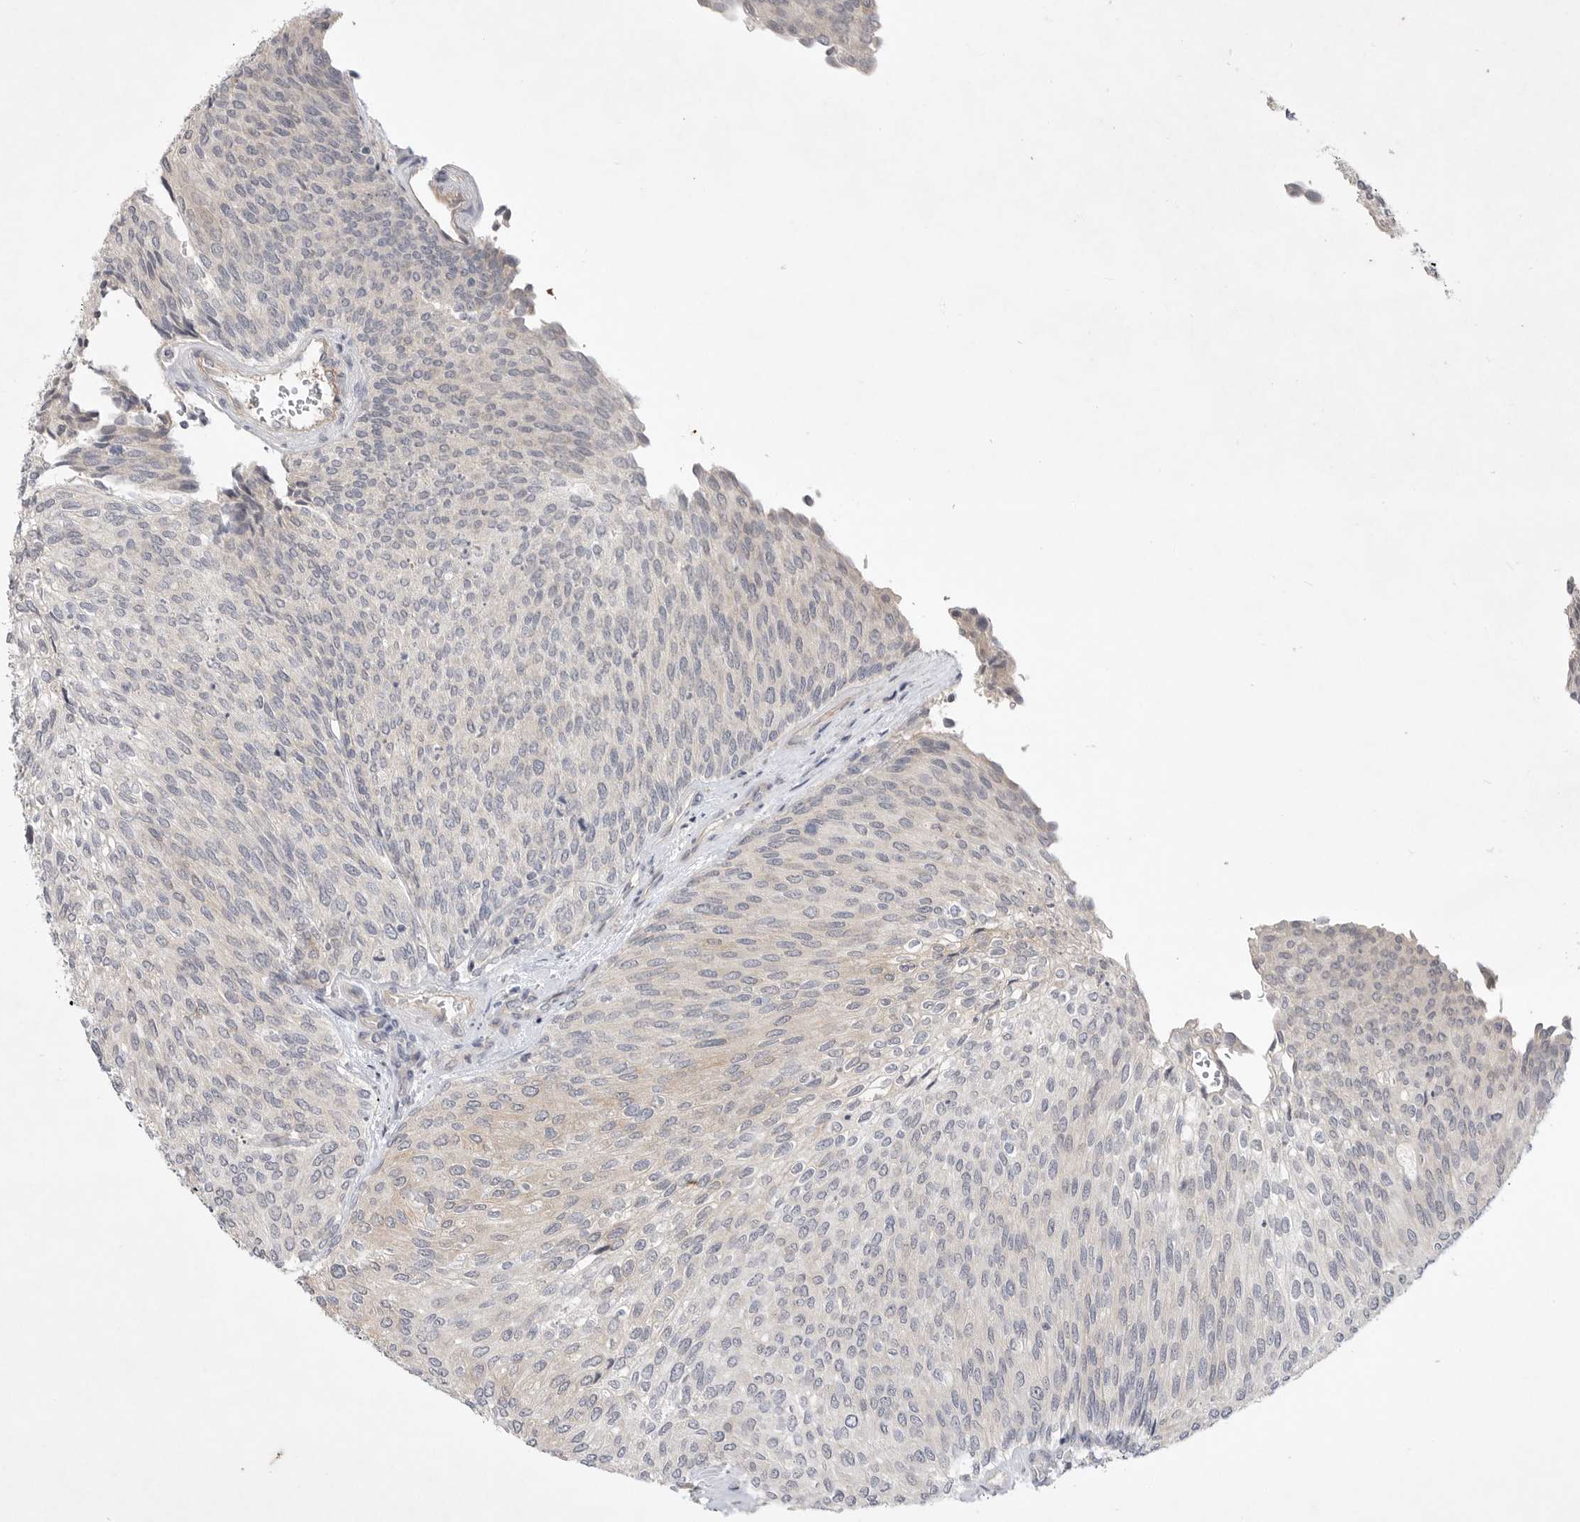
{"staining": {"intensity": "negative", "quantity": "none", "location": "none"}, "tissue": "urothelial cancer", "cell_type": "Tumor cells", "image_type": "cancer", "snomed": [{"axis": "morphology", "description": "Urothelial carcinoma, Low grade"}, {"axis": "topography", "description": "Urinary bladder"}], "caption": "Immunohistochemical staining of human urothelial carcinoma (low-grade) shows no significant positivity in tumor cells. (Brightfield microscopy of DAB IHC at high magnification).", "gene": "ITGAD", "patient": {"sex": "female", "age": 79}}